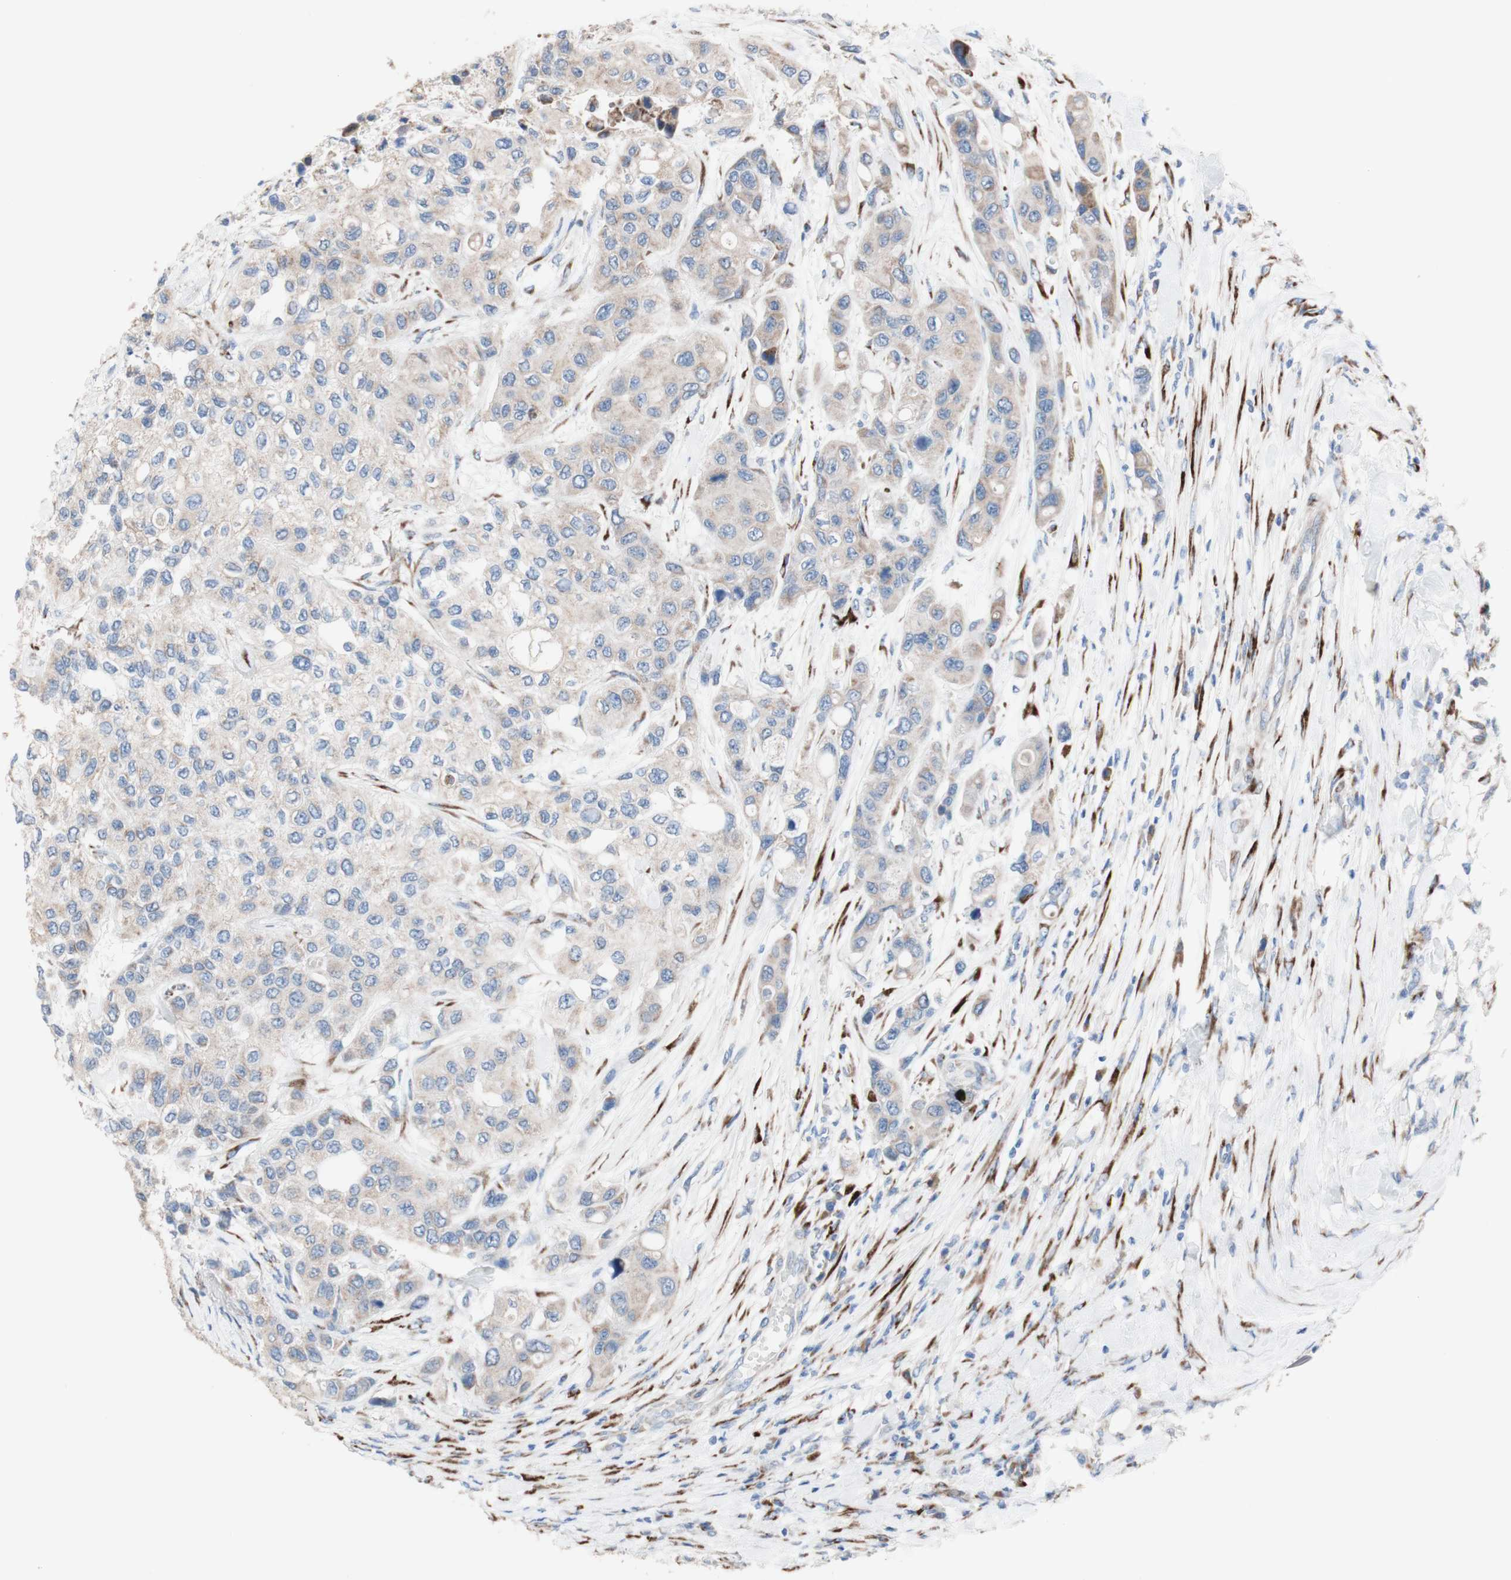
{"staining": {"intensity": "weak", "quantity": "25%-75%", "location": "cytoplasmic/membranous"}, "tissue": "urothelial cancer", "cell_type": "Tumor cells", "image_type": "cancer", "snomed": [{"axis": "morphology", "description": "Urothelial carcinoma, High grade"}, {"axis": "topography", "description": "Urinary bladder"}], "caption": "High-magnification brightfield microscopy of urothelial cancer stained with DAB (3,3'-diaminobenzidine) (brown) and counterstained with hematoxylin (blue). tumor cells exhibit weak cytoplasmic/membranous expression is seen in approximately25%-75% of cells. (brown staining indicates protein expression, while blue staining denotes nuclei).", "gene": "AGPAT5", "patient": {"sex": "female", "age": 56}}